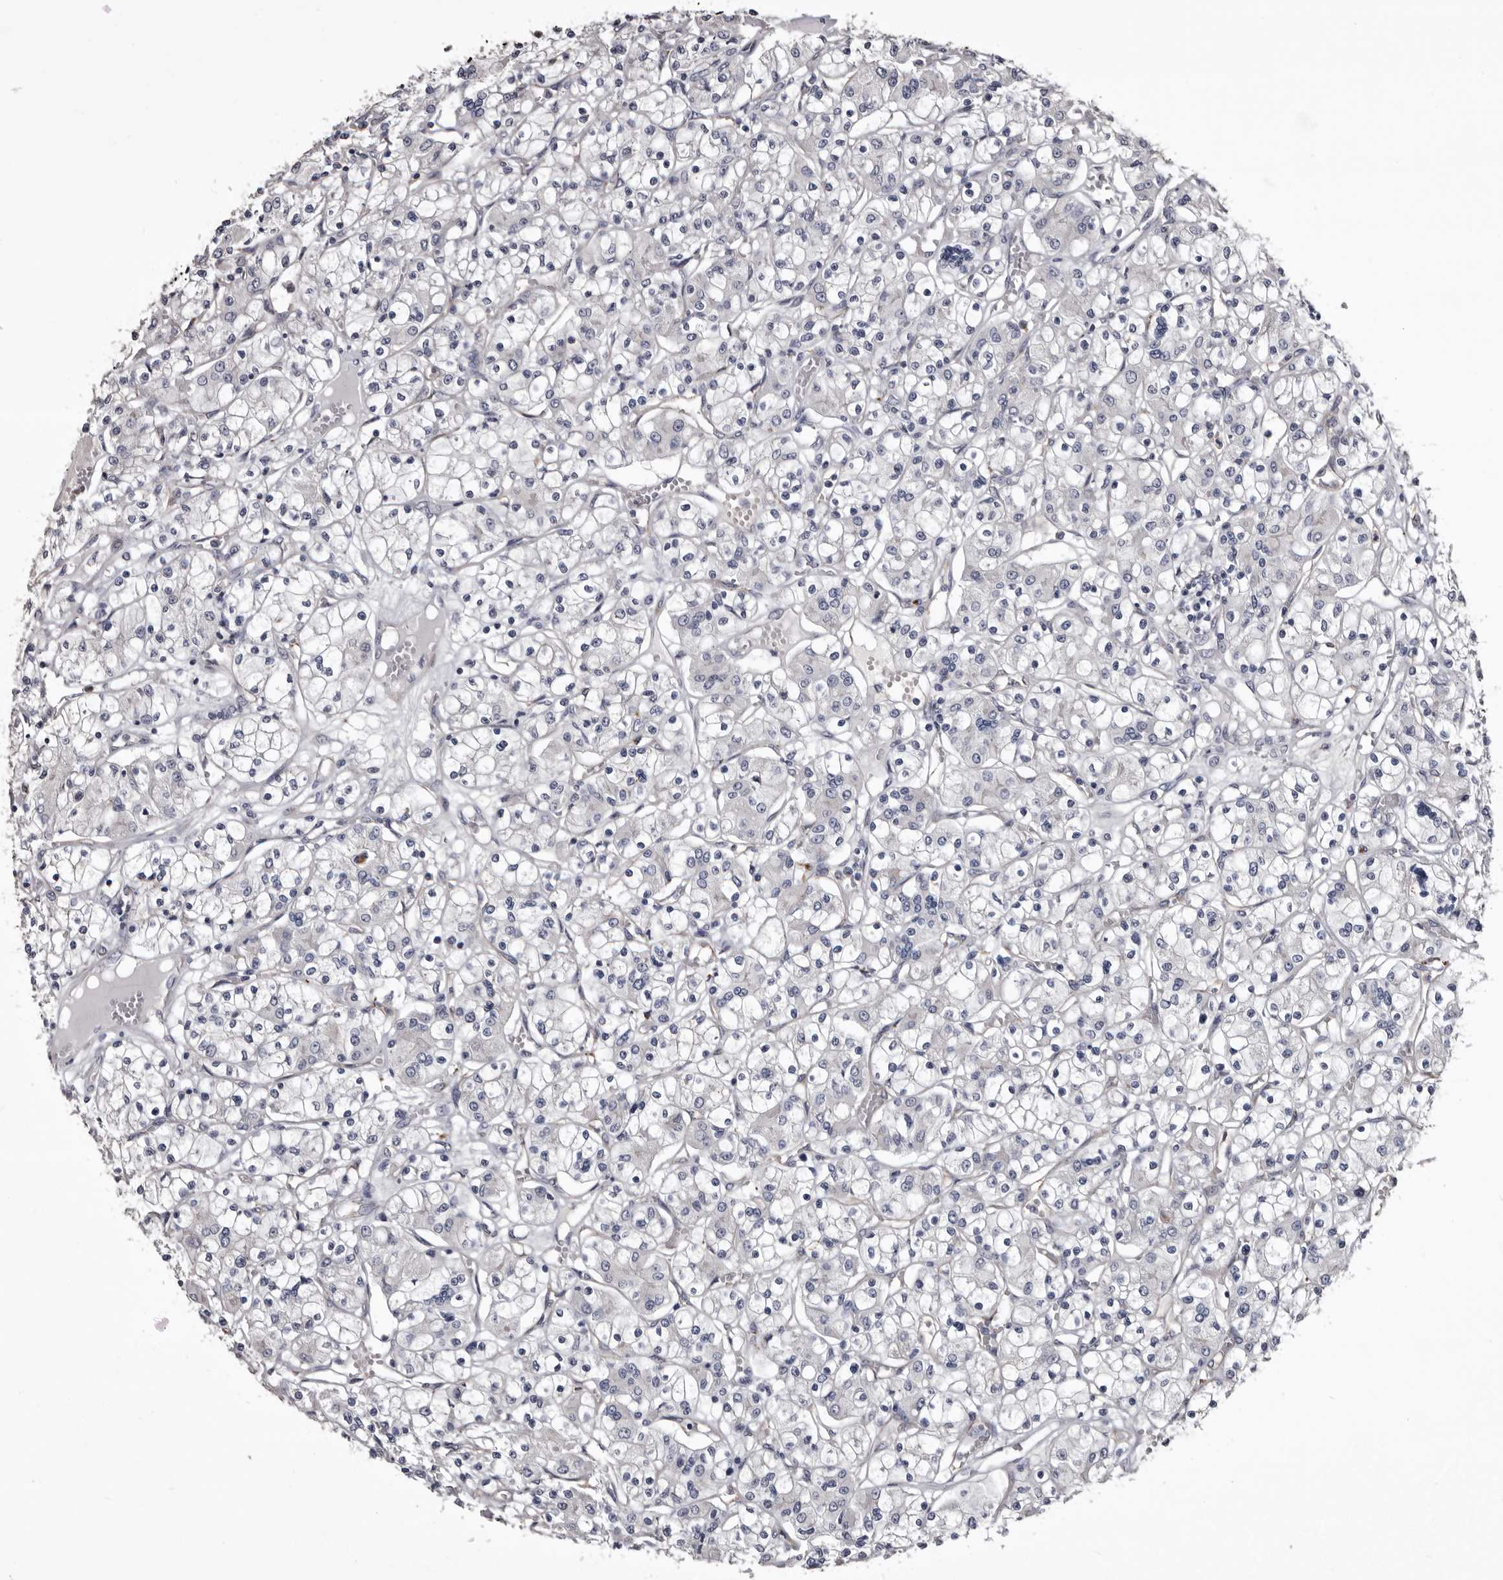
{"staining": {"intensity": "negative", "quantity": "none", "location": "none"}, "tissue": "renal cancer", "cell_type": "Tumor cells", "image_type": "cancer", "snomed": [{"axis": "morphology", "description": "Adenocarcinoma, NOS"}, {"axis": "topography", "description": "Kidney"}], "caption": "The histopathology image exhibits no staining of tumor cells in renal cancer. Brightfield microscopy of IHC stained with DAB (brown) and hematoxylin (blue), captured at high magnification.", "gene": "SLC10A4", "patient": {"sex": "female", "age": 59}}